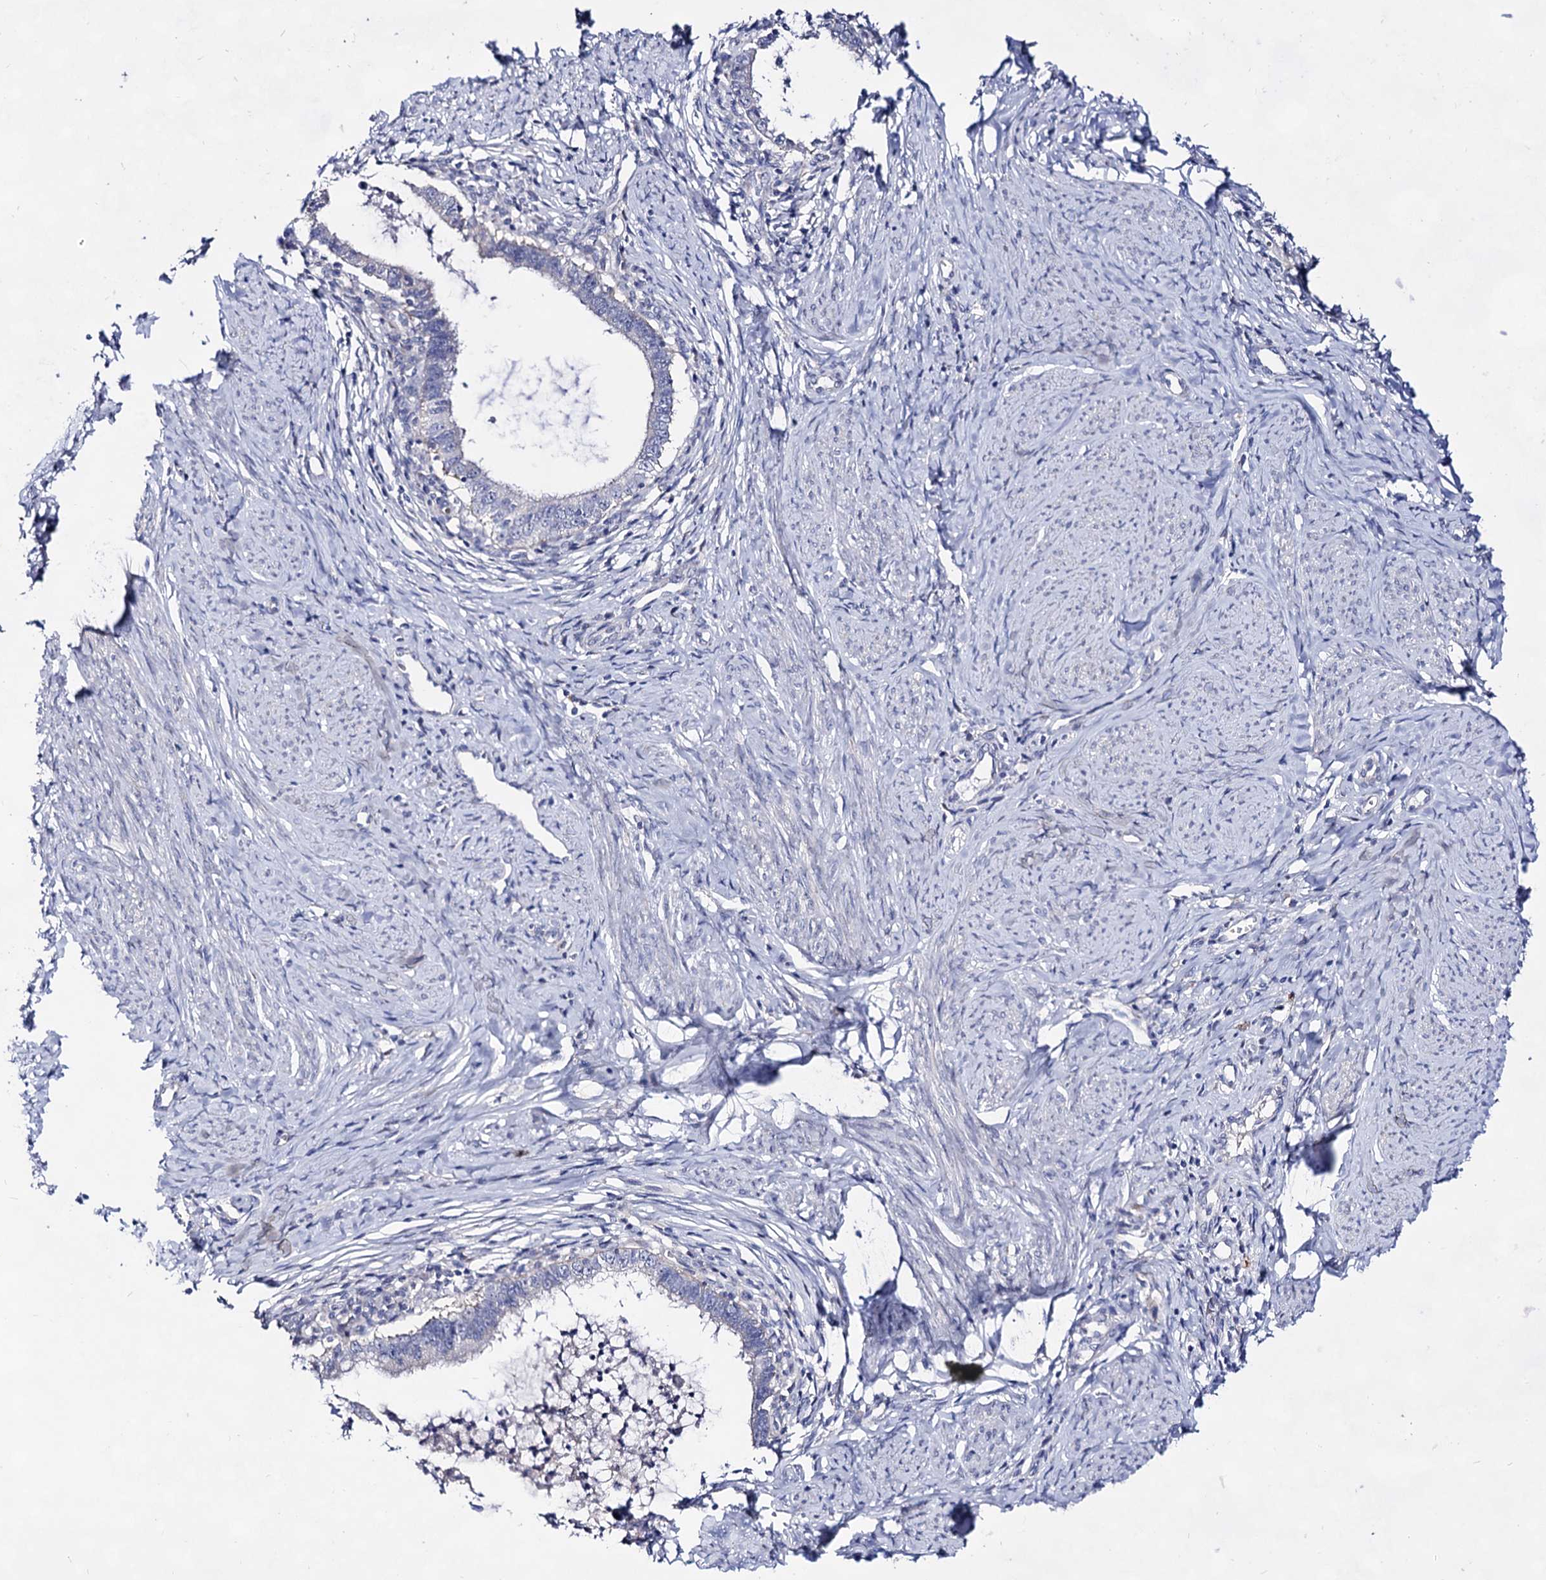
{"staining": {"intensity": "negative", "quantity": "none", "location": "none"}, "tissue": "cervical cancer", "cell_type": "Tumor cells", "image_type": "cancer", "snomed": [{"axis": "morphology", "description": "Adenocarcinoma, NOS"}, {"axis": "topography", "description": "Cervix"}], "caption": "A photomicrograph of human adenocarcinoma (cervical) is negative for staining in tumor cells.", "gene": "PLIN1", "patient": {"sex": "female", "age": 36}}